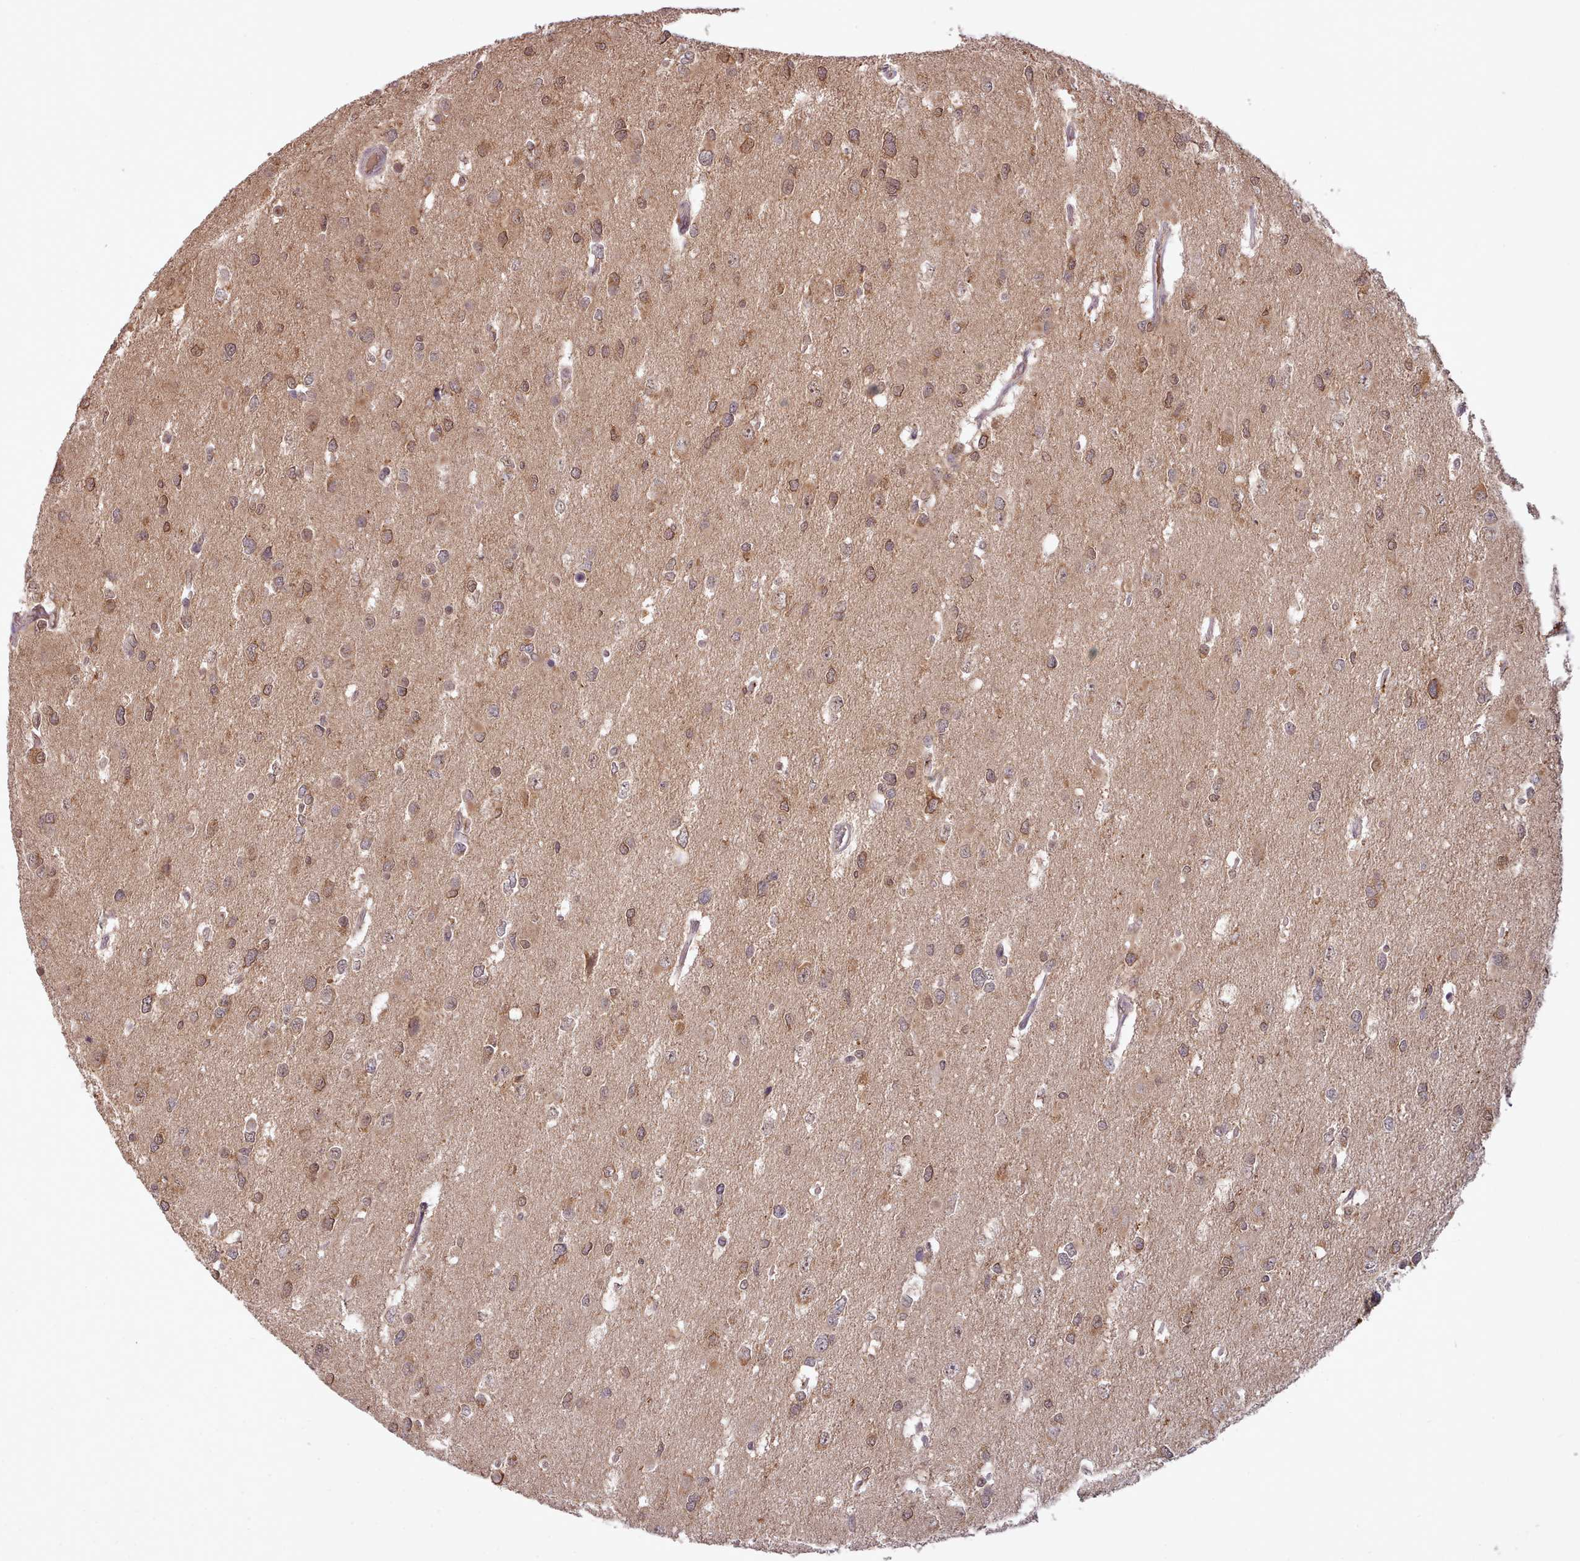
{"staining": {"intensity": "moderate", "quantity": ">75%", "location": "cytoplasmic/membranous,nuclear"}, "tissue": "glioma", "cell_type": "Tumor cells", "image_type": "cancer", "snomed": [{"axis": "morphology", "description": "Glioma, malignant, High grade"}, {"axis": "topography", "description": "Brain"}], "caption": "DAB (3,3'-diaminobenzidine) immunohistochemical staining of human glioma demonstrates moderate cytoplasmic/membranous and nuclear protein staining in approximately >75% of tumor cells.", "gene": "PIP4P1", "patient": {"sex": "male", "age": 53}}